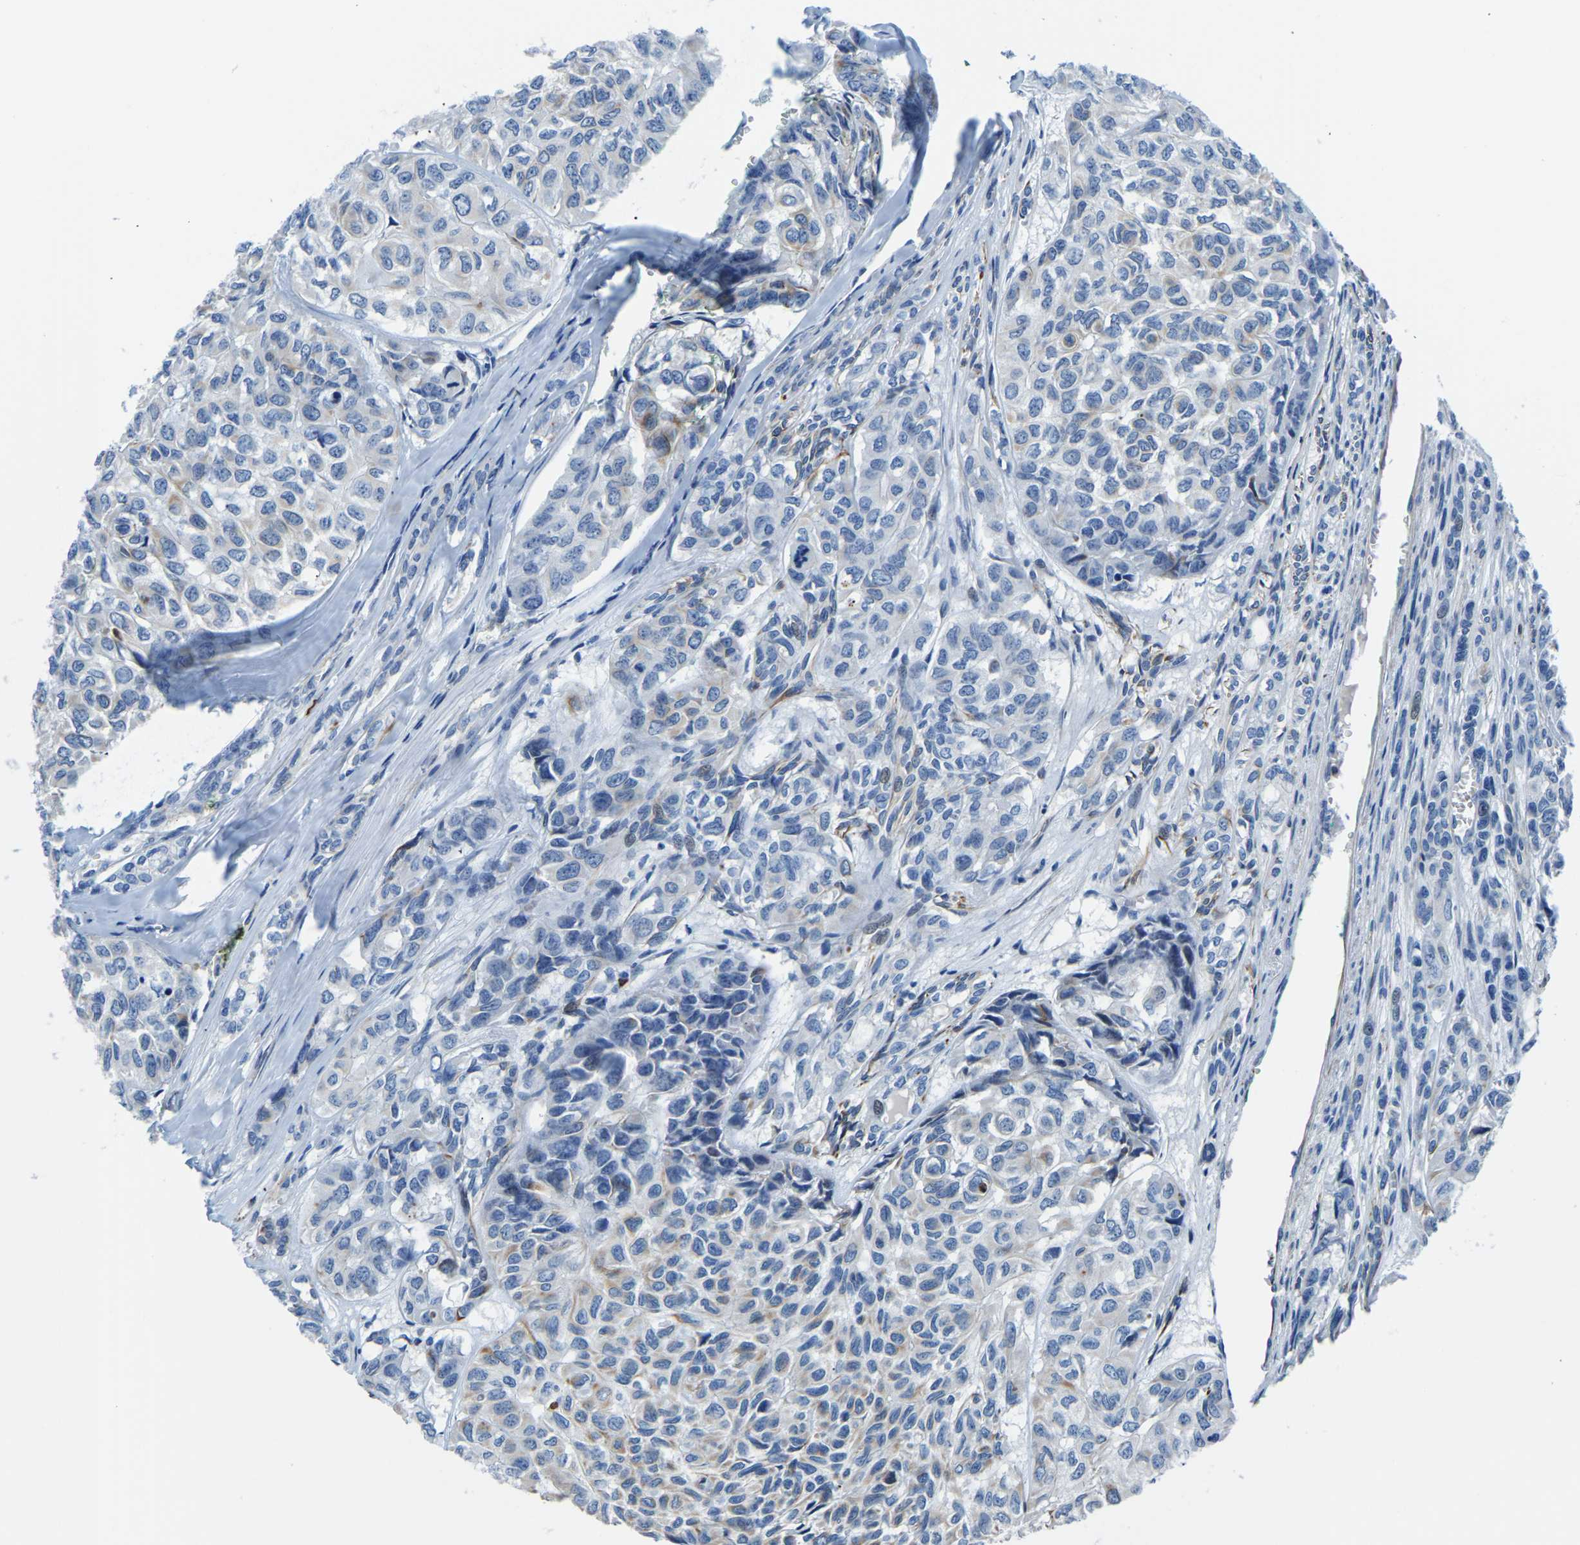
{"staining": {"intensity": "moderate", "quantity": "<25%", "location": "cytoplasmic/membranous"}, "tissue": "head and neck cancer", "cell_type": "Tumor cells", "image_type": "cancer", "snomed": [{"axis": "morphology", "description": "Adenocarcinoma, NOS"}, {"axis": "topography", "description": "Salivary gland, NOS"}, {"axis": "topography", "description": "Head-Neck"}], "caption": "An IHC image of neoplastic tissue is shown. Protein staining in brown highlights moderate cytoplasmic/membranous positivity in head and neck cancer (adenocarcinoma) within tumor cells. (Brightfield microscopy of DAB IHC at high magnification).", "gene": "MS4A3", "patient": {"sex": "female", "age": 76}}